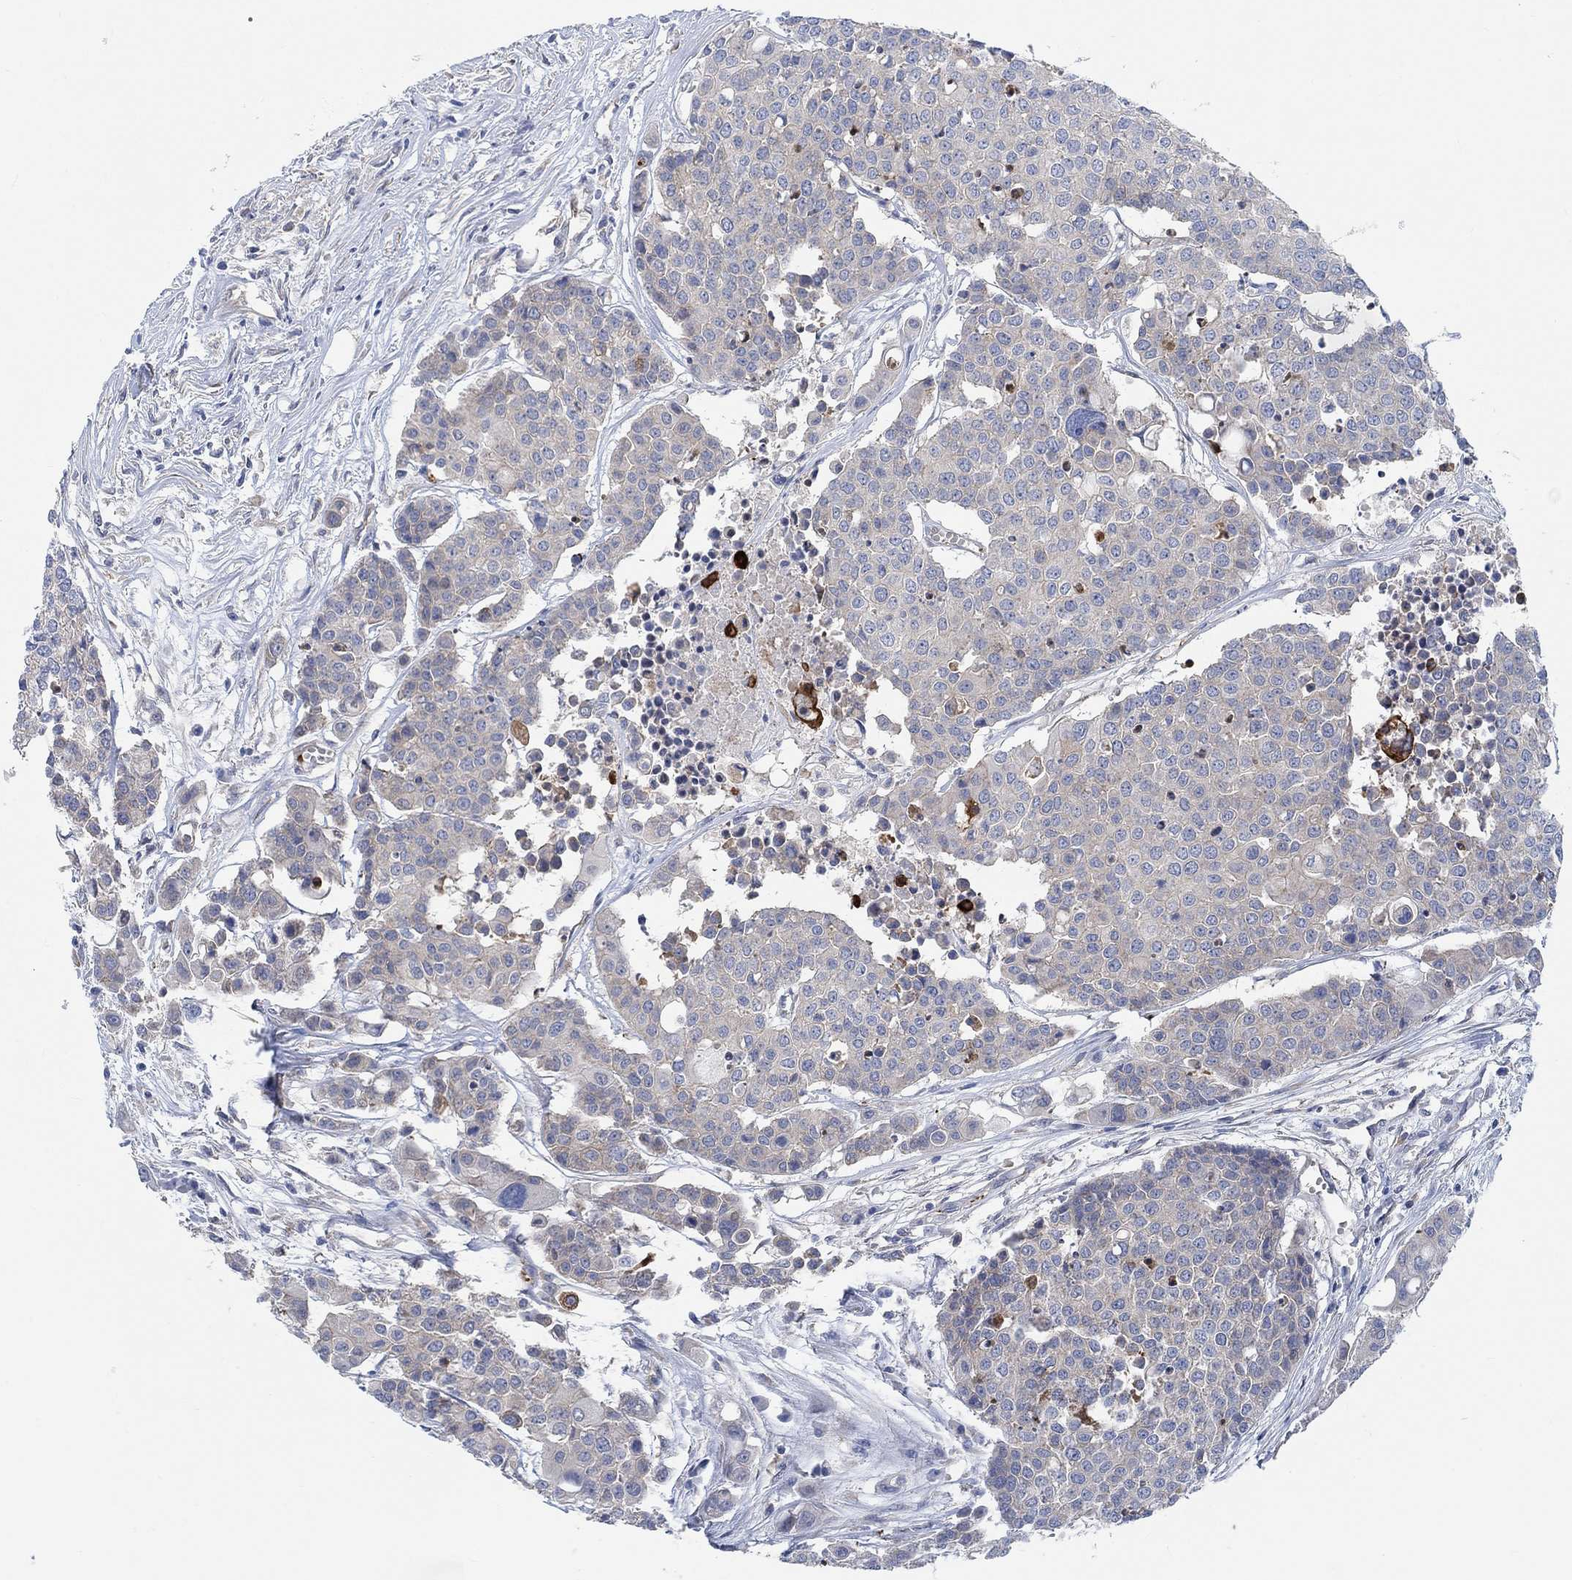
{"staining": {"intensity": "negative", "quantity": "none", "location": "none"}, "tissue": "carcinoid", "cell_type": "Tumor cells", "image_type": "cancer", "snomed": [{"axis": "morphology", "description": "Carcinoid, malignant, NOS"}, {"axis": "topography", "description": "Colon"}], "caption": "Carcinoid stained for a protein using immunohistochemistry displays no expression tumor cells.", "gene": "PMFBP1", "patient": {"sex": "male", "age": 81}}